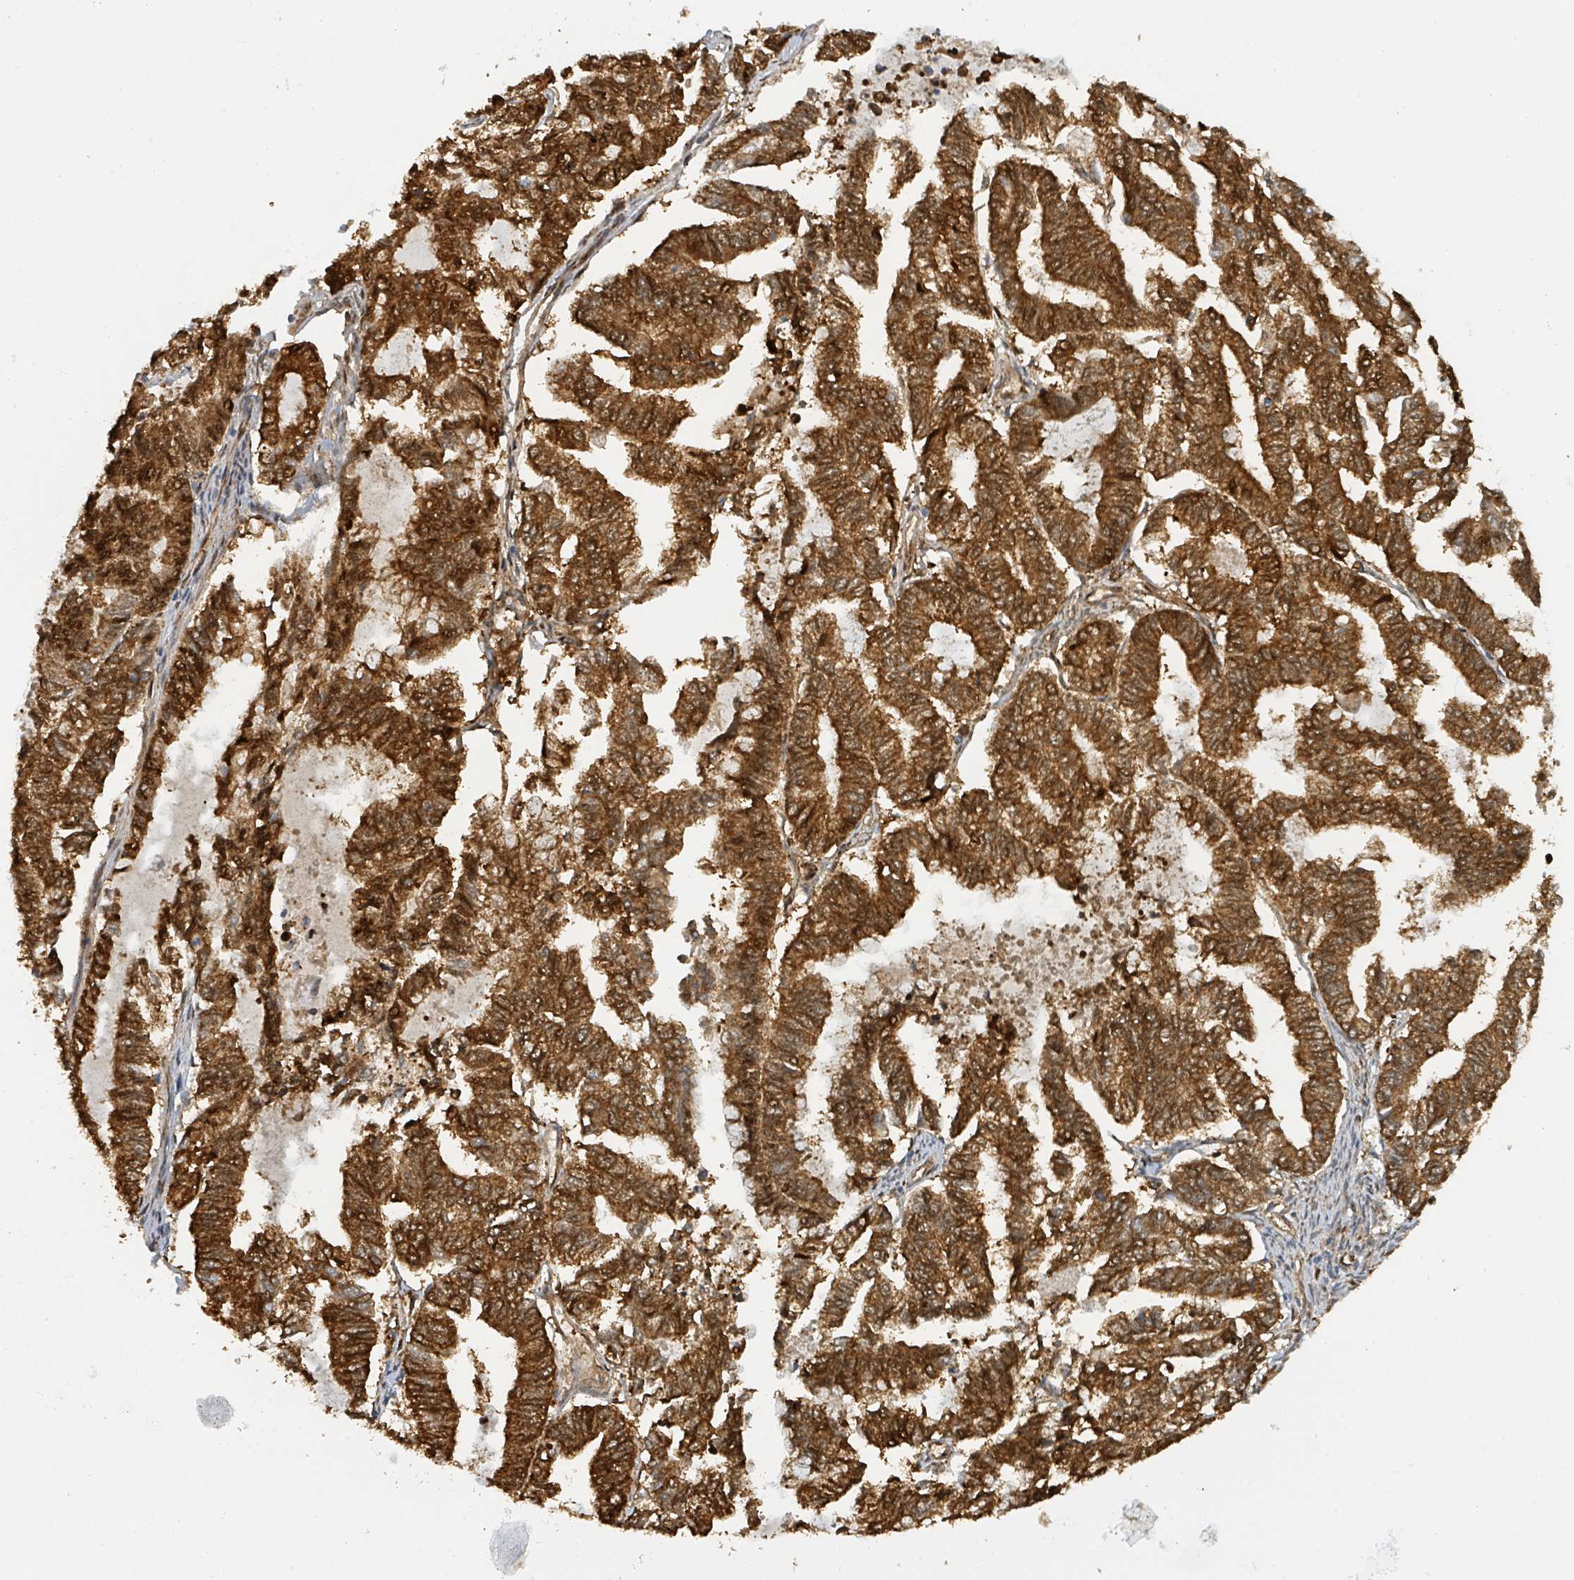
{"staining": {"intensity": "strong", "quantity": ">75%", "location": "cytoplasmic/membranous,nuclear"}, "tissue": "endometrial cancer", "cell_type": "Tumor cells", "image_type": "cancer", "snomed": [{"axis": "morphology", "description": "Adenocarcinoma, NOS"}, {"axis": "topography", "description": "Endometrium"}], "caption": "Immunohistochemical staining of endometrial adenocarcinoma displays strong cytoplasmic/membranous and nuclear protein expression in about >75% of tumor cells.", "gene": "PSMB7", "patient": {"sex": "female", "age": 79}}